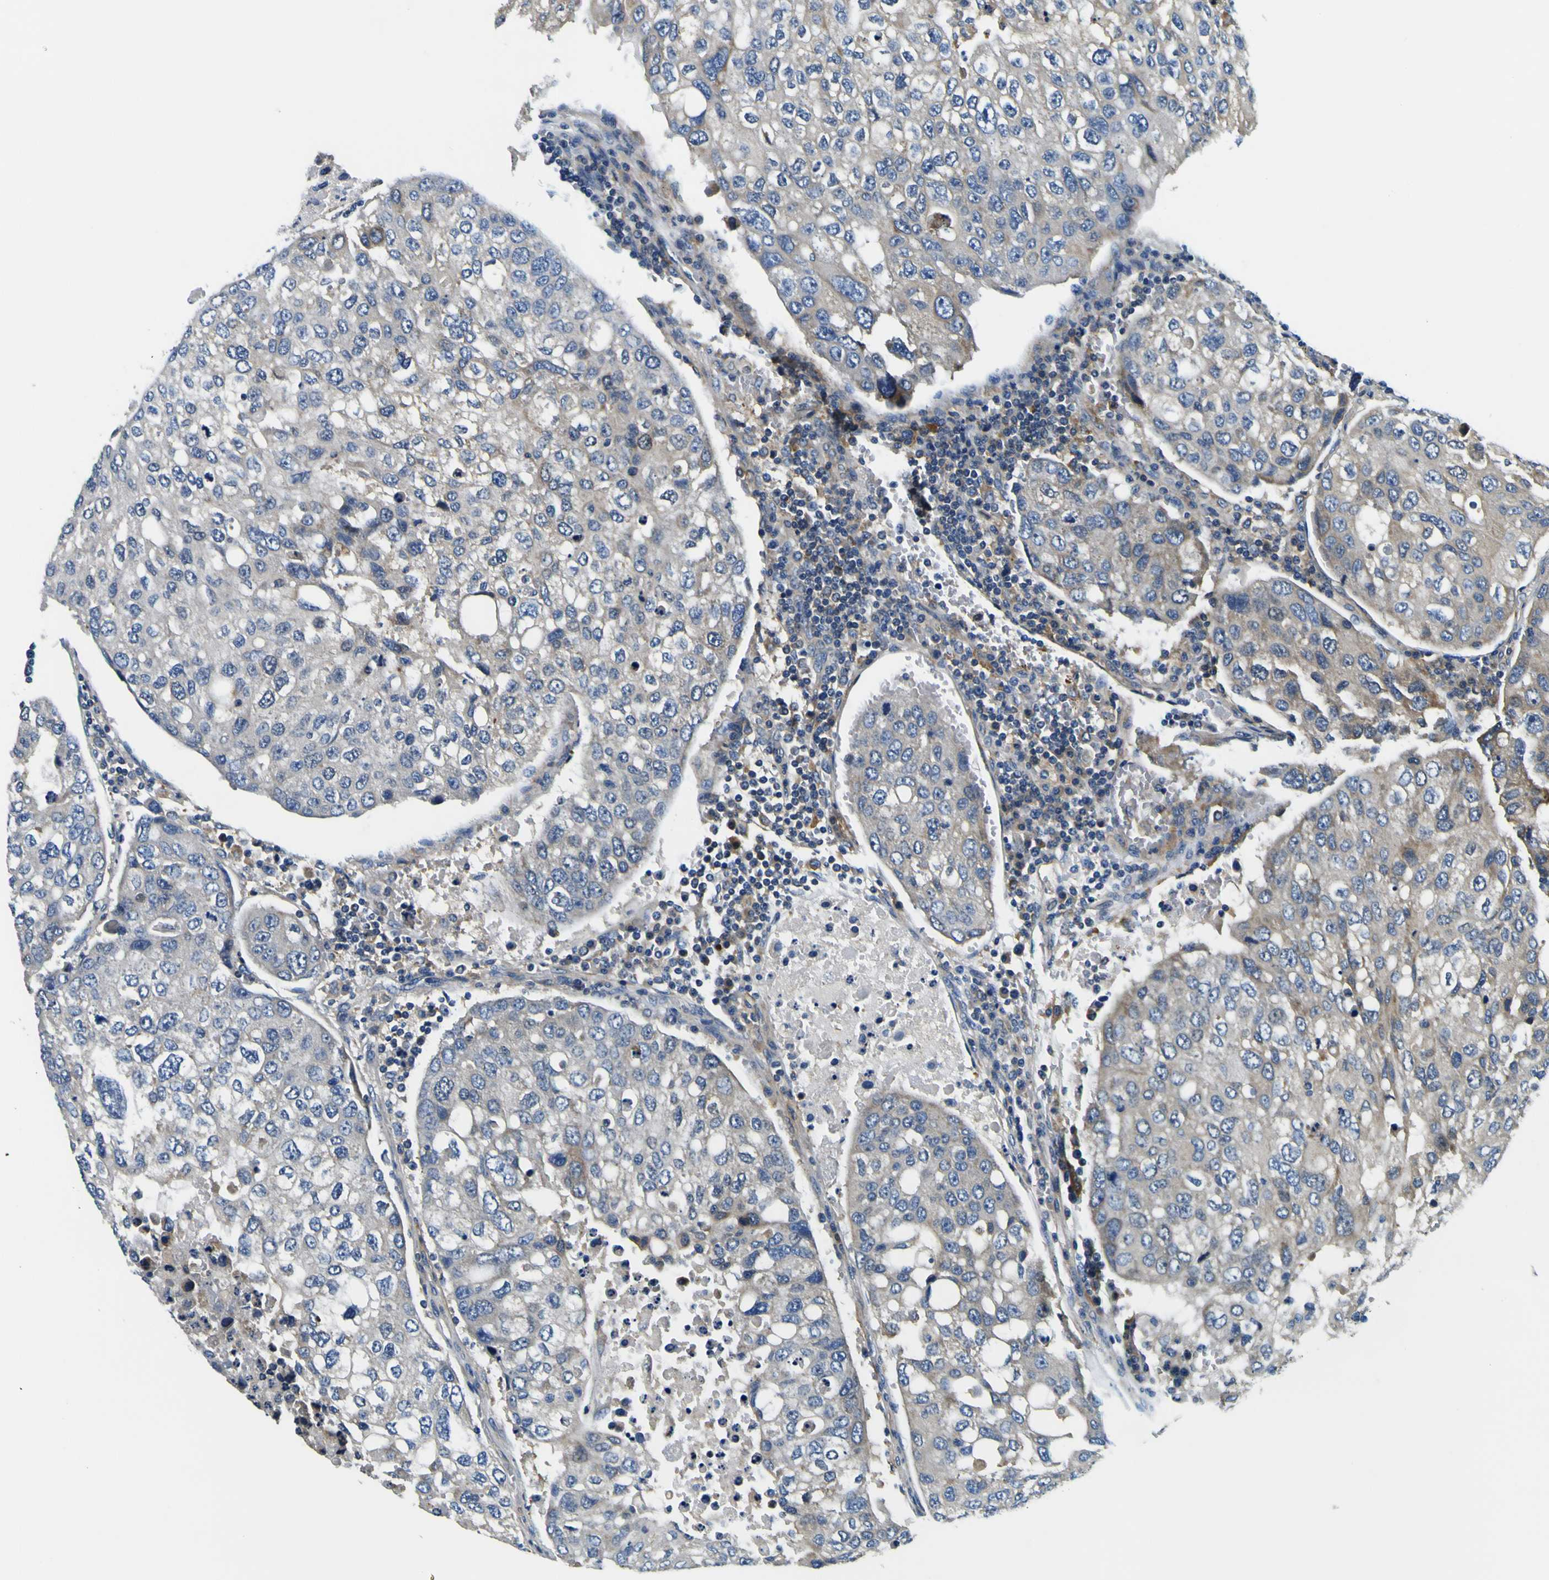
{"staining": {"intensity": "negative", "quantity": "none", "location": "none"}, "tissue": "urothelial cancer", "cell_type": "Tumor cells", "image_type": "cancer", "snomed": [{"axis": "morphology", "description": "Urothelial carcinoma, High grade"}, {"axis": "topography", "description": "Lymph node"}, {"axis": "topography", "description": "Urinary bladder"}], "caption": "This is an immunohistochemistry histopathology image of human urothelial carcinoma (high-grade). There is no positivity in tumor cells.", "gene": "CLSTN1", "patient": {"sex": "male", "age": 51}}